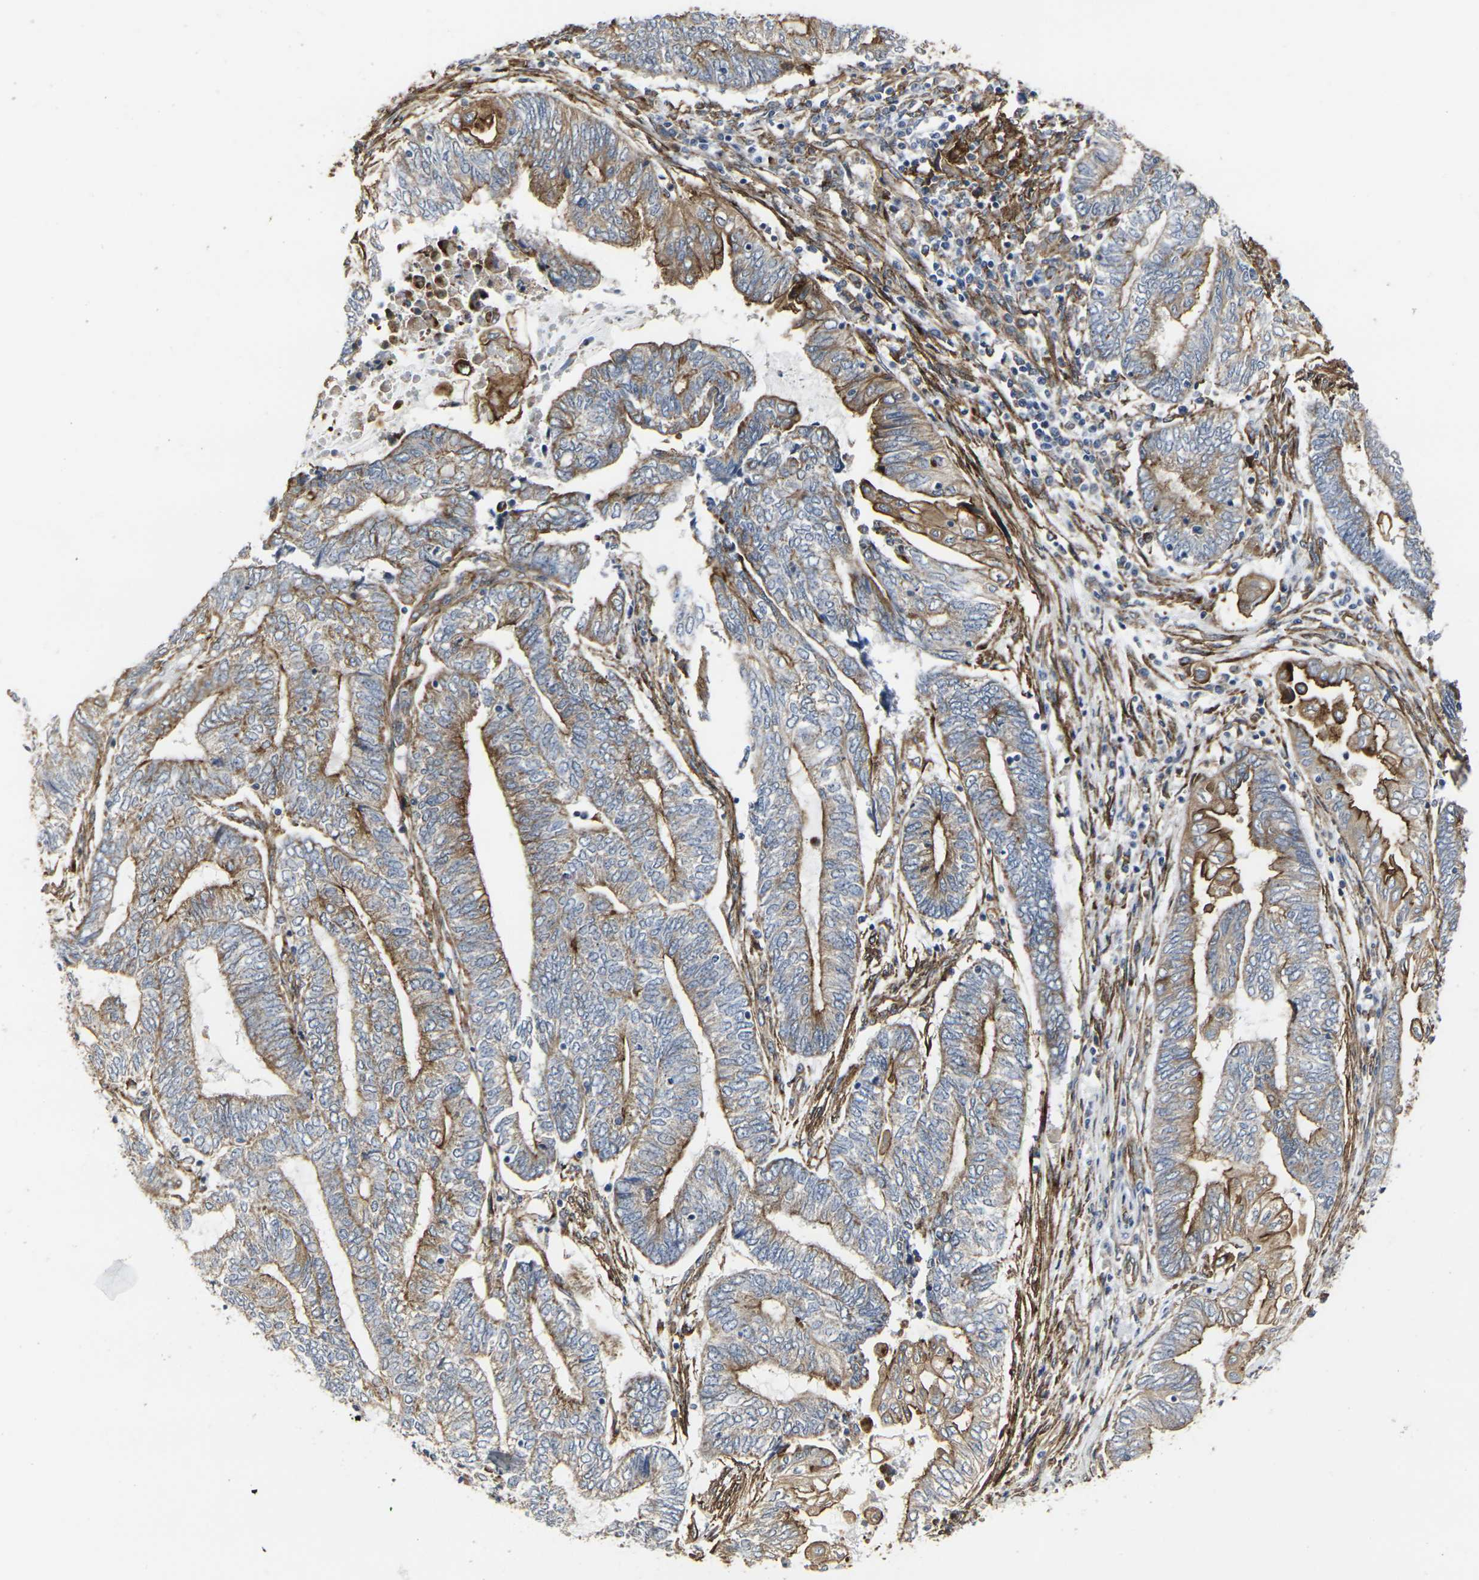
{"staining": {"intensity": "moderate", "quantity": "25%-75%", "location": "cytoplasmic/membranous"}, "tissue": "endometrial cancer", "cell_type": "Tumor cells", "image_type": "cancer", "snomed": [{"axis": "morphology", "description": "Adenocarcinoma, NOS"}, {"axis": "topography", "description": "Uterus"}, {"axis": "topography", "description": "Endometrium"}], "caption": "Immunohistochemical staining of human endometrial cancer (adenocarcinoma) shows medium levels of moderate cytoplasmic/membranous positivity in approximately 25%-75% of tumor cells.", "gene": "MYOF", "patient": {"sex": "female", "age": 70}}